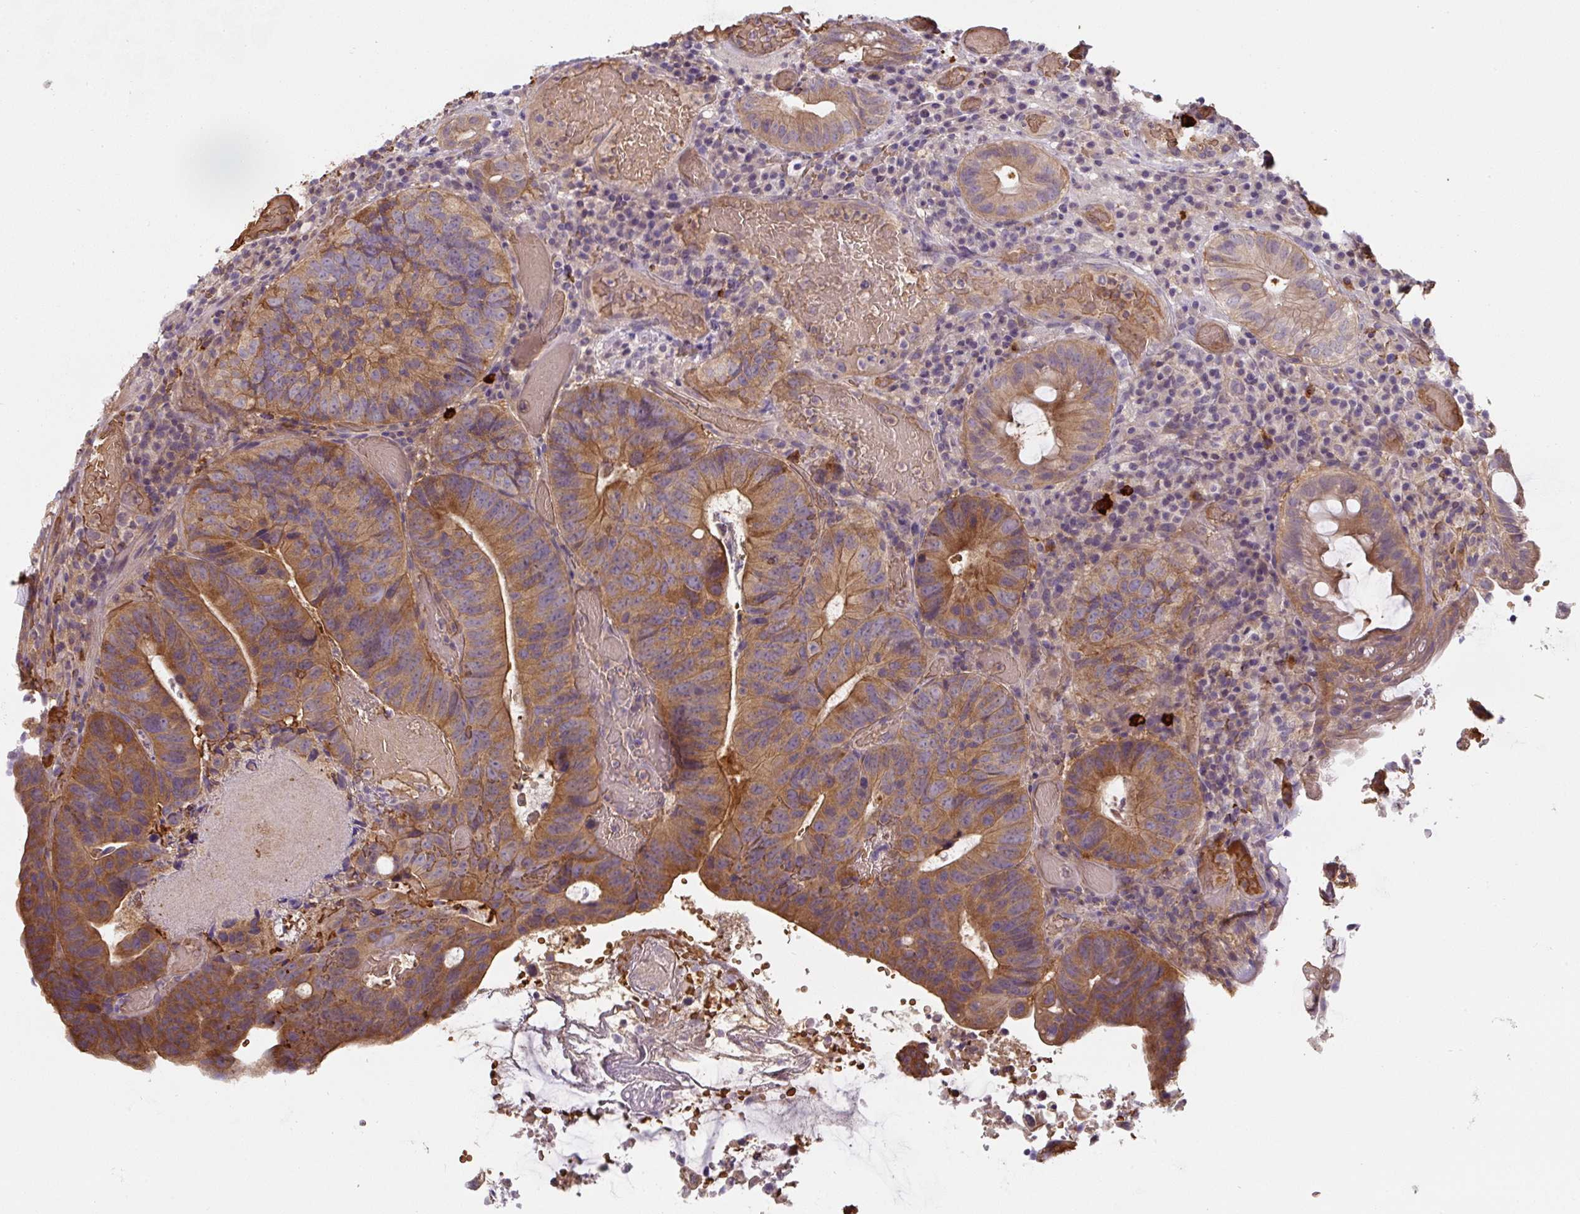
{"staining": {"intensity": "moderate", "quantity": ">75%", "location": "cytoplasmic/membranous"}, "tissue": "colorectal cancer", "cell_type": "Tumor cells", "image_type": "cancer", "snomed": [{"axis": "morphology", "description": "Adenocarcinoma, NOS"}, {"axis": "topography", "description": "Colon"}], "caption": "This histopathology image shows IHC staining of human colorectal cancer, with medium moderate cytoplasmic/membranous expression in about >75% of tumor cells.", "gene": "ST13", "patient": {"sex": "male", "age": 87}}